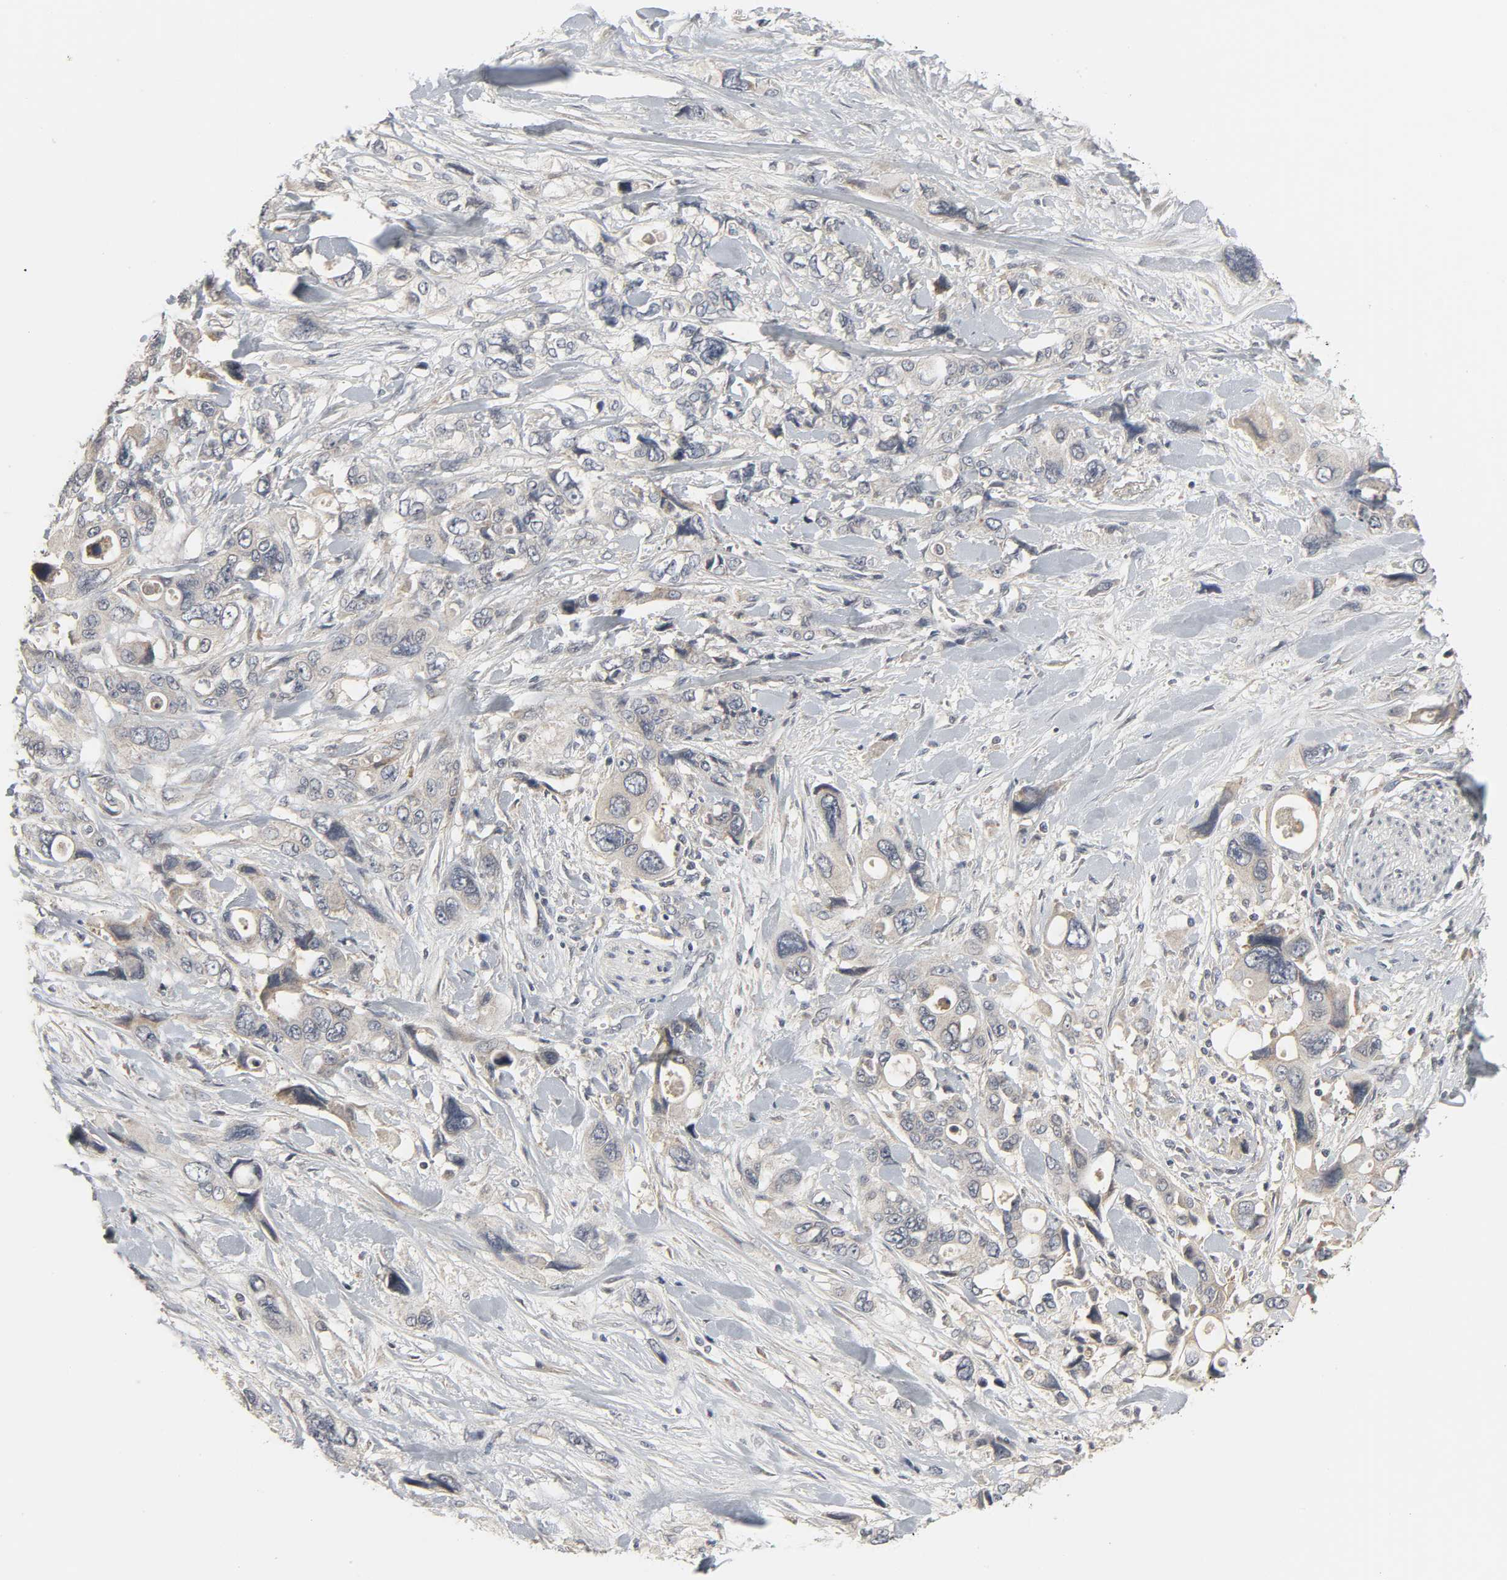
{"staining": {"intensity": "weak", "quantity": "25%-75%", "location": "cytoplasmic/membranous"}, "tissue": "pancreatic cancer", "cell_type": "Tumor cells", "image_type": "cancer", "snomed": [{"axis": "morphology", "description": "Adenocarcinoma, NOS"}, {"axis": "topography", "description": "Pancreas"}], "caption": "Protein staining of pancreatic adenocarcinoma tissue demonstrates weak cytoplasmic/membranous staining in about 25%-75% of tumor cells.", "gene": "CLIP1", "patient": {"sex": "male", "age": 46}}